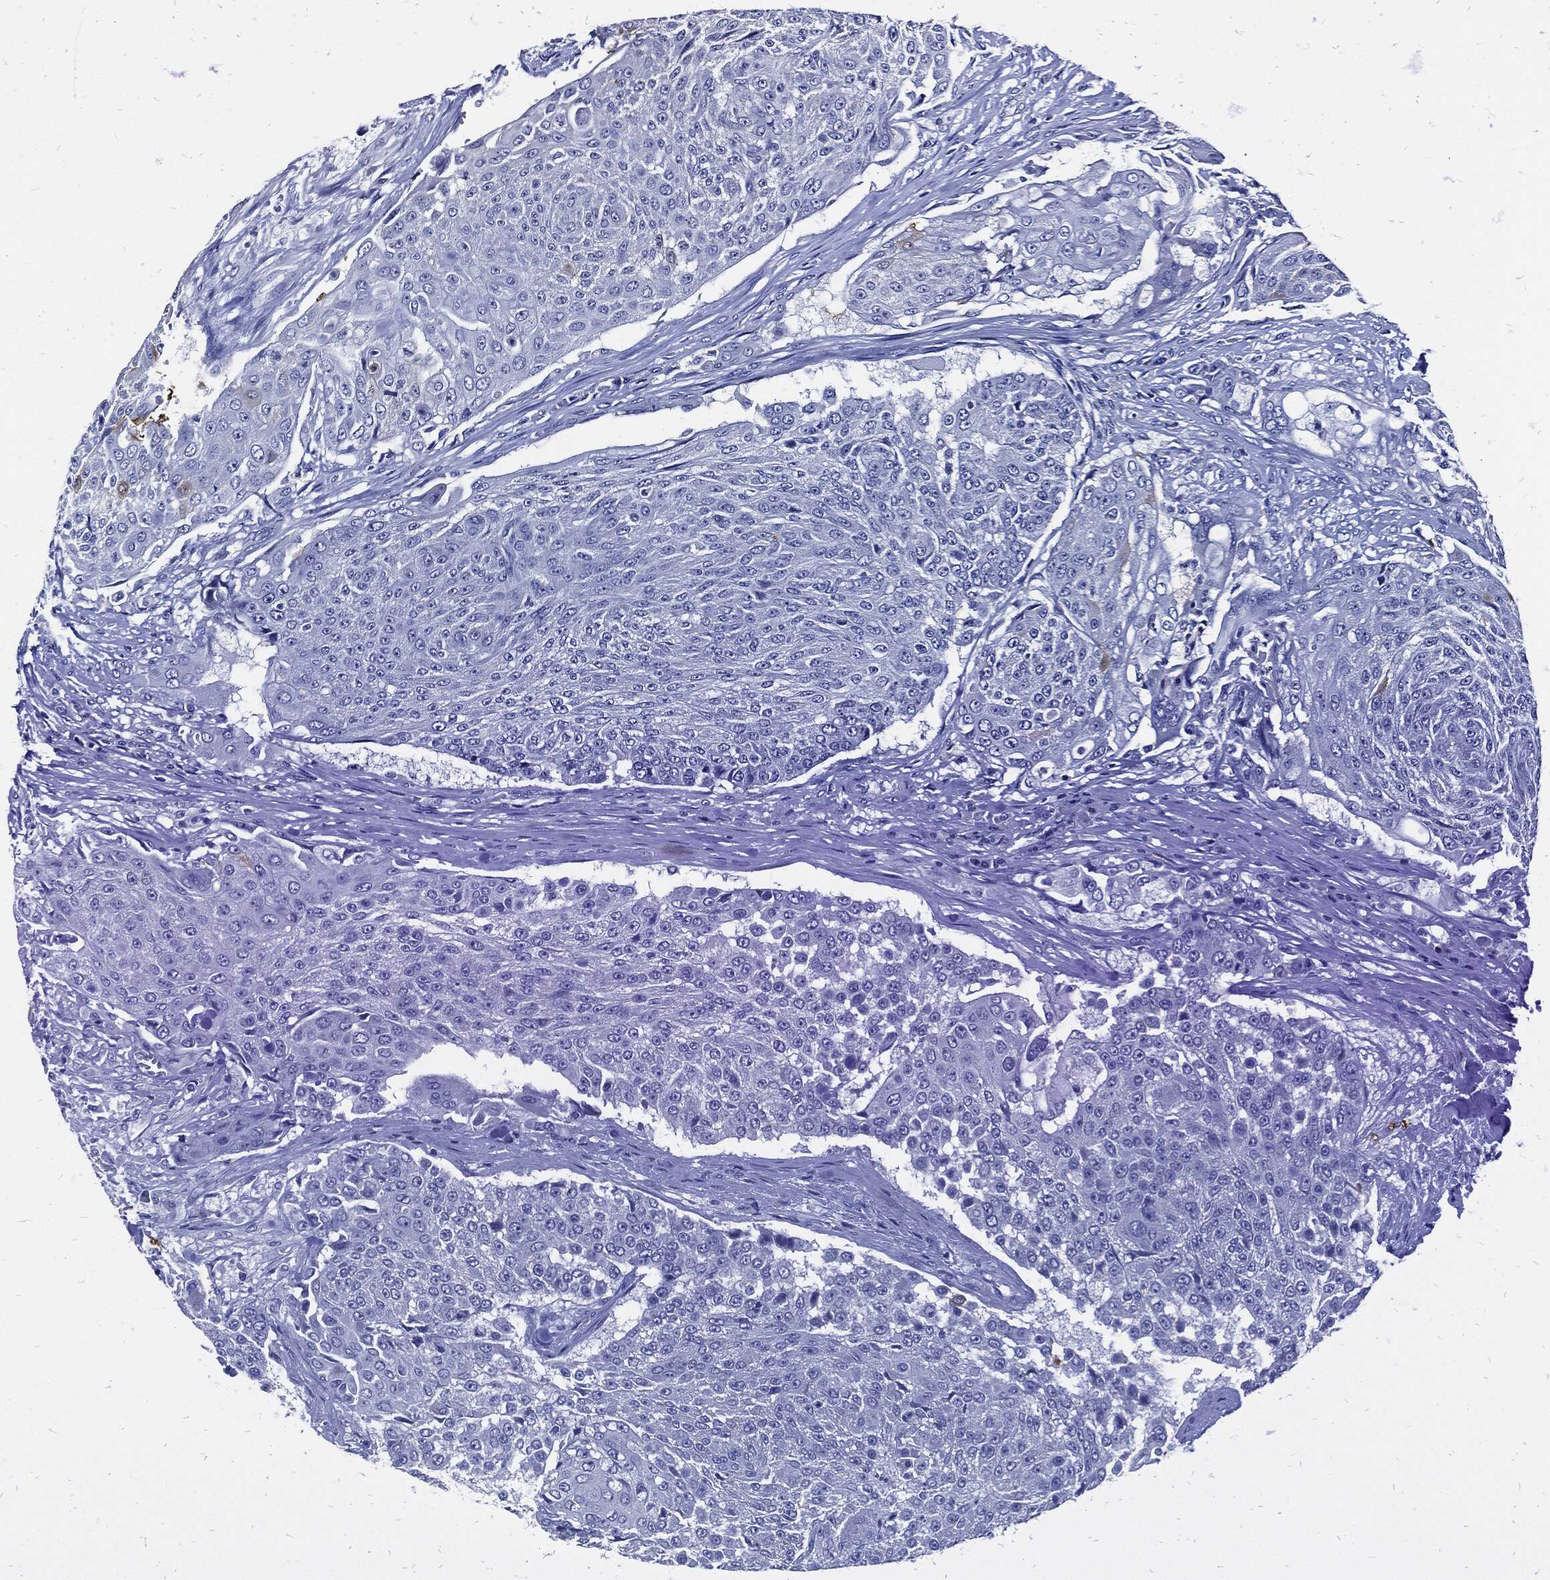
{"staining": {"intensity": "negative", "quantity": "none", "location": "none"}, "tissue": "urothelial cancer", "cell_type": "Tumor cells", "image_type": "cancer", "snomed": [{"axis": "morphology", "description": "Urothelial carcinoma, High grade"}, {"axis": "topography", "description": "Urinary bladder"}], "caption": "Human urothelial cancer stained for a protein using IHC displays no staining in tumor cells.", "gene": "FABP4", "patient": {"sex": "female", "age": 63}}